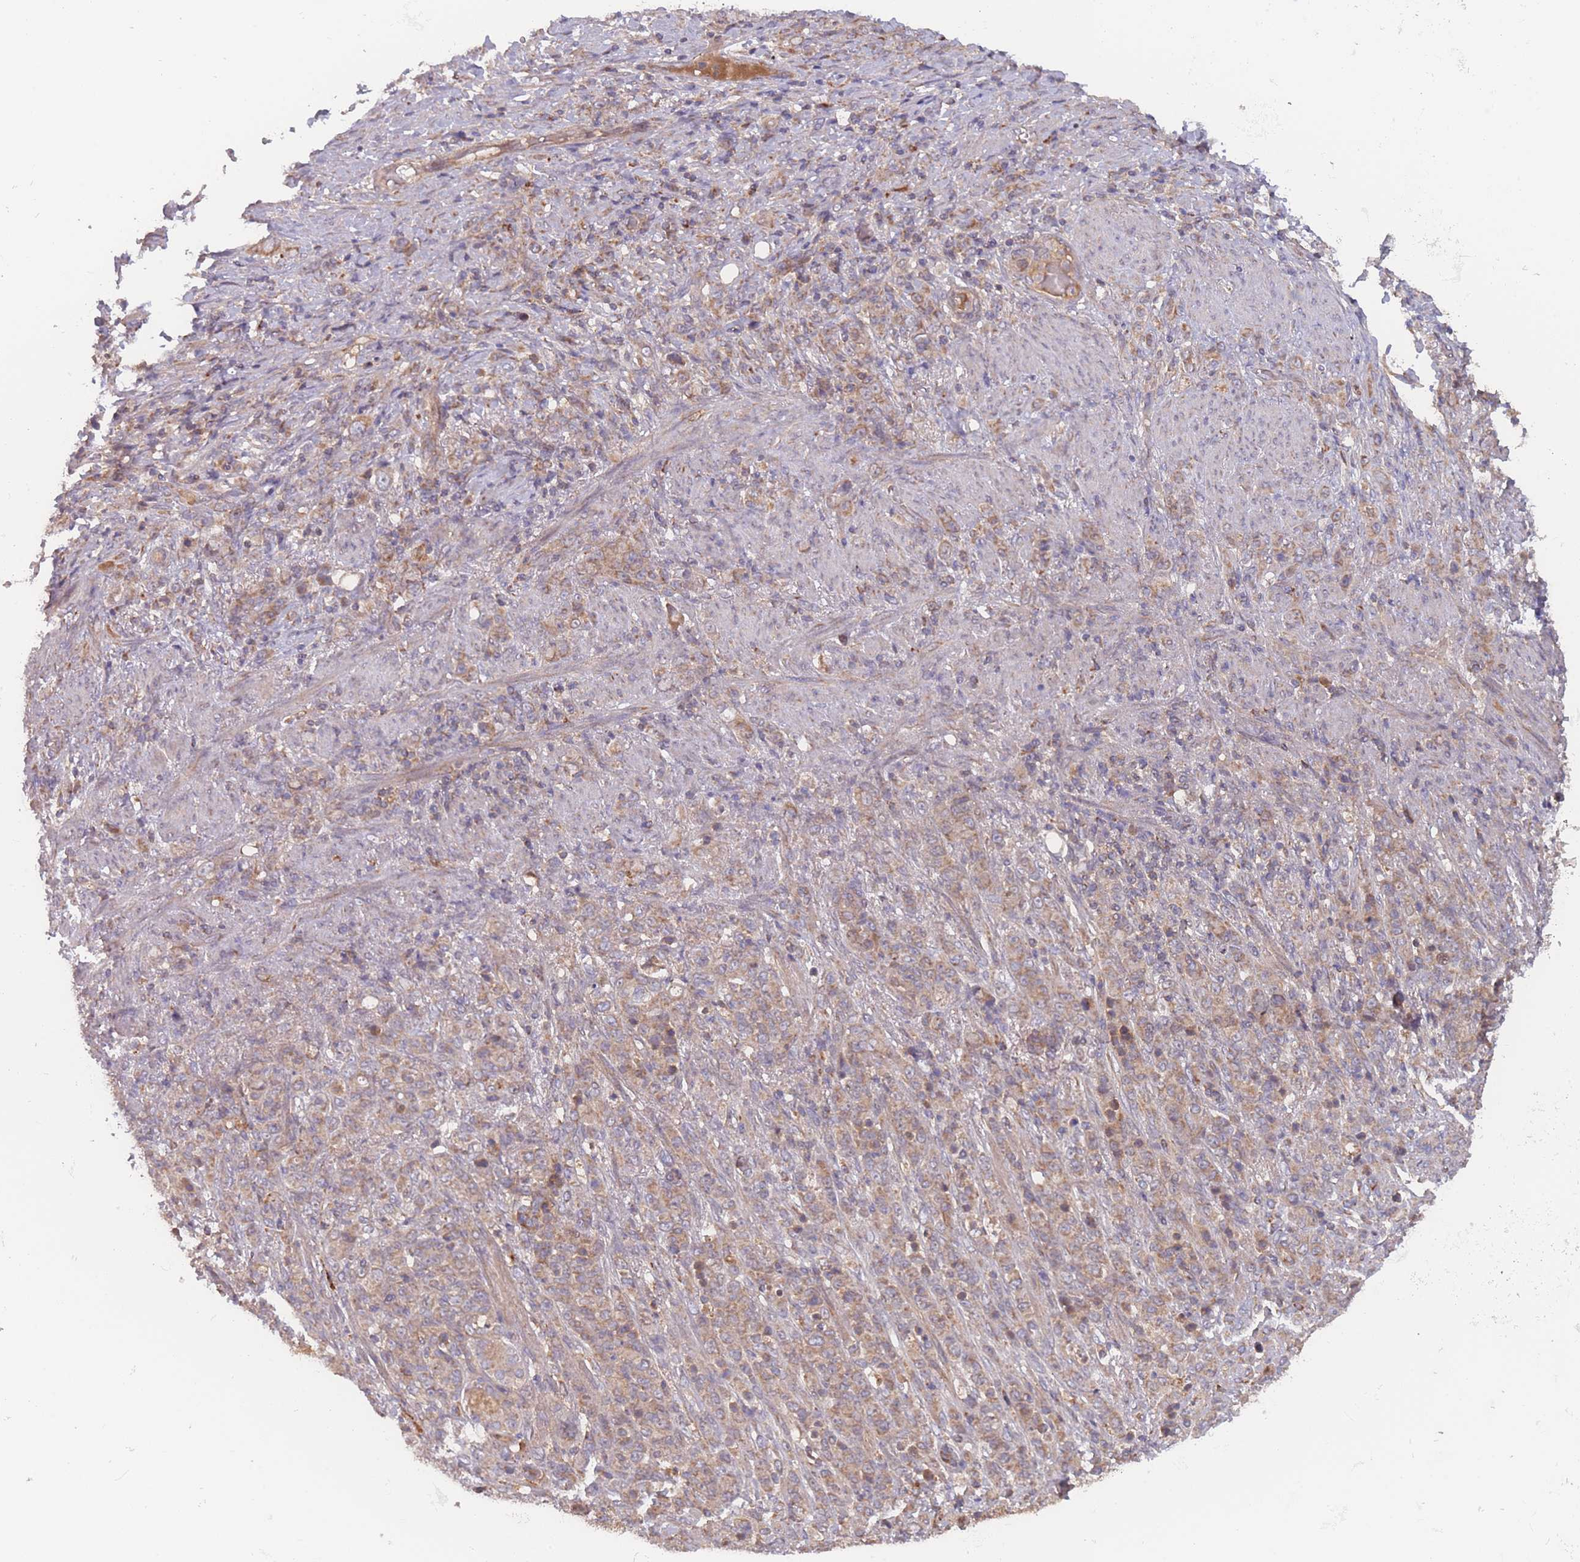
{"staining": {"intensity": "weak", "quantity": ">75%", "location": "cytoplasmic/membranous"}, "tissue": "stomach cancer", "cell_type": "Tumor cells", "image_type": "cancer", "snomed": [{"axis": "morphology", "description": "Adenocarcinoma, NOS"}, {"axis": "topography", "description": "Stomach"}], "caption": "Weak cytoplasmic/membranous protein staining is appreciated in about >75% of tumor cells in stomach cancer (adenocarcinoma). (IHC, brightfield microscopy, high magnification).", "gene": "ATP5MG", "patient": {"sex": "female", "age": 79}}